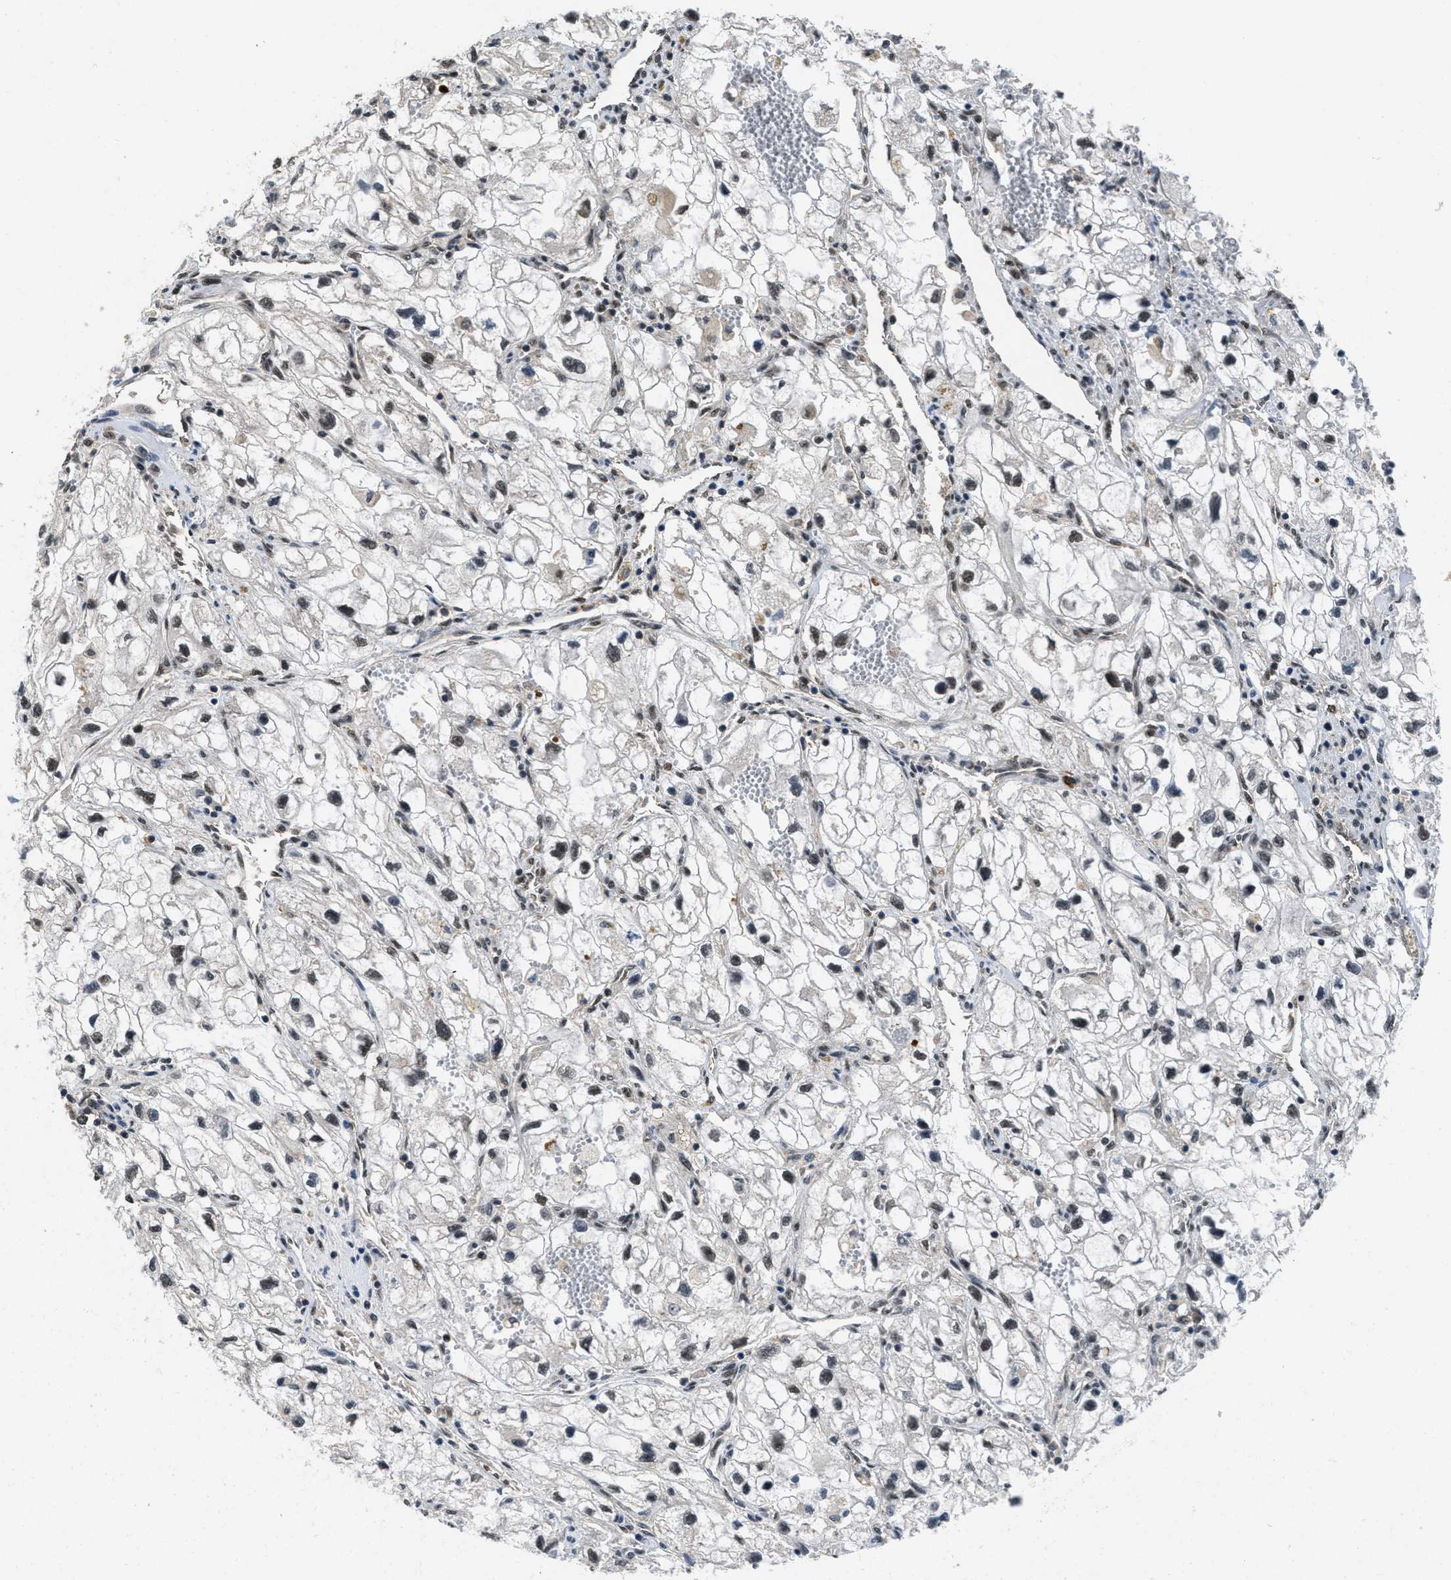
{"staining": {"intensity": "weak", "quantity": ">75%", "location": "cytoplasmic/membranous,nuclear"}, "tissue": "renal cancer", "cell_type": "Tumor cells", "image_type": "cancer", "snomed": [{"axis": "morphology", "description": "Adenocarcinoma, NOS"}, {"axis": "topography", "description": "Kidney"}], "caption": "Renal cancer (adenocarcinoma) stained for a protein (brown) displays weak cytoplasmic/membranous and nuclear positive expression in about >75% of tumor cells.", "gene": "CUL4B", "patient": {"sex": "female", "age": 70}}